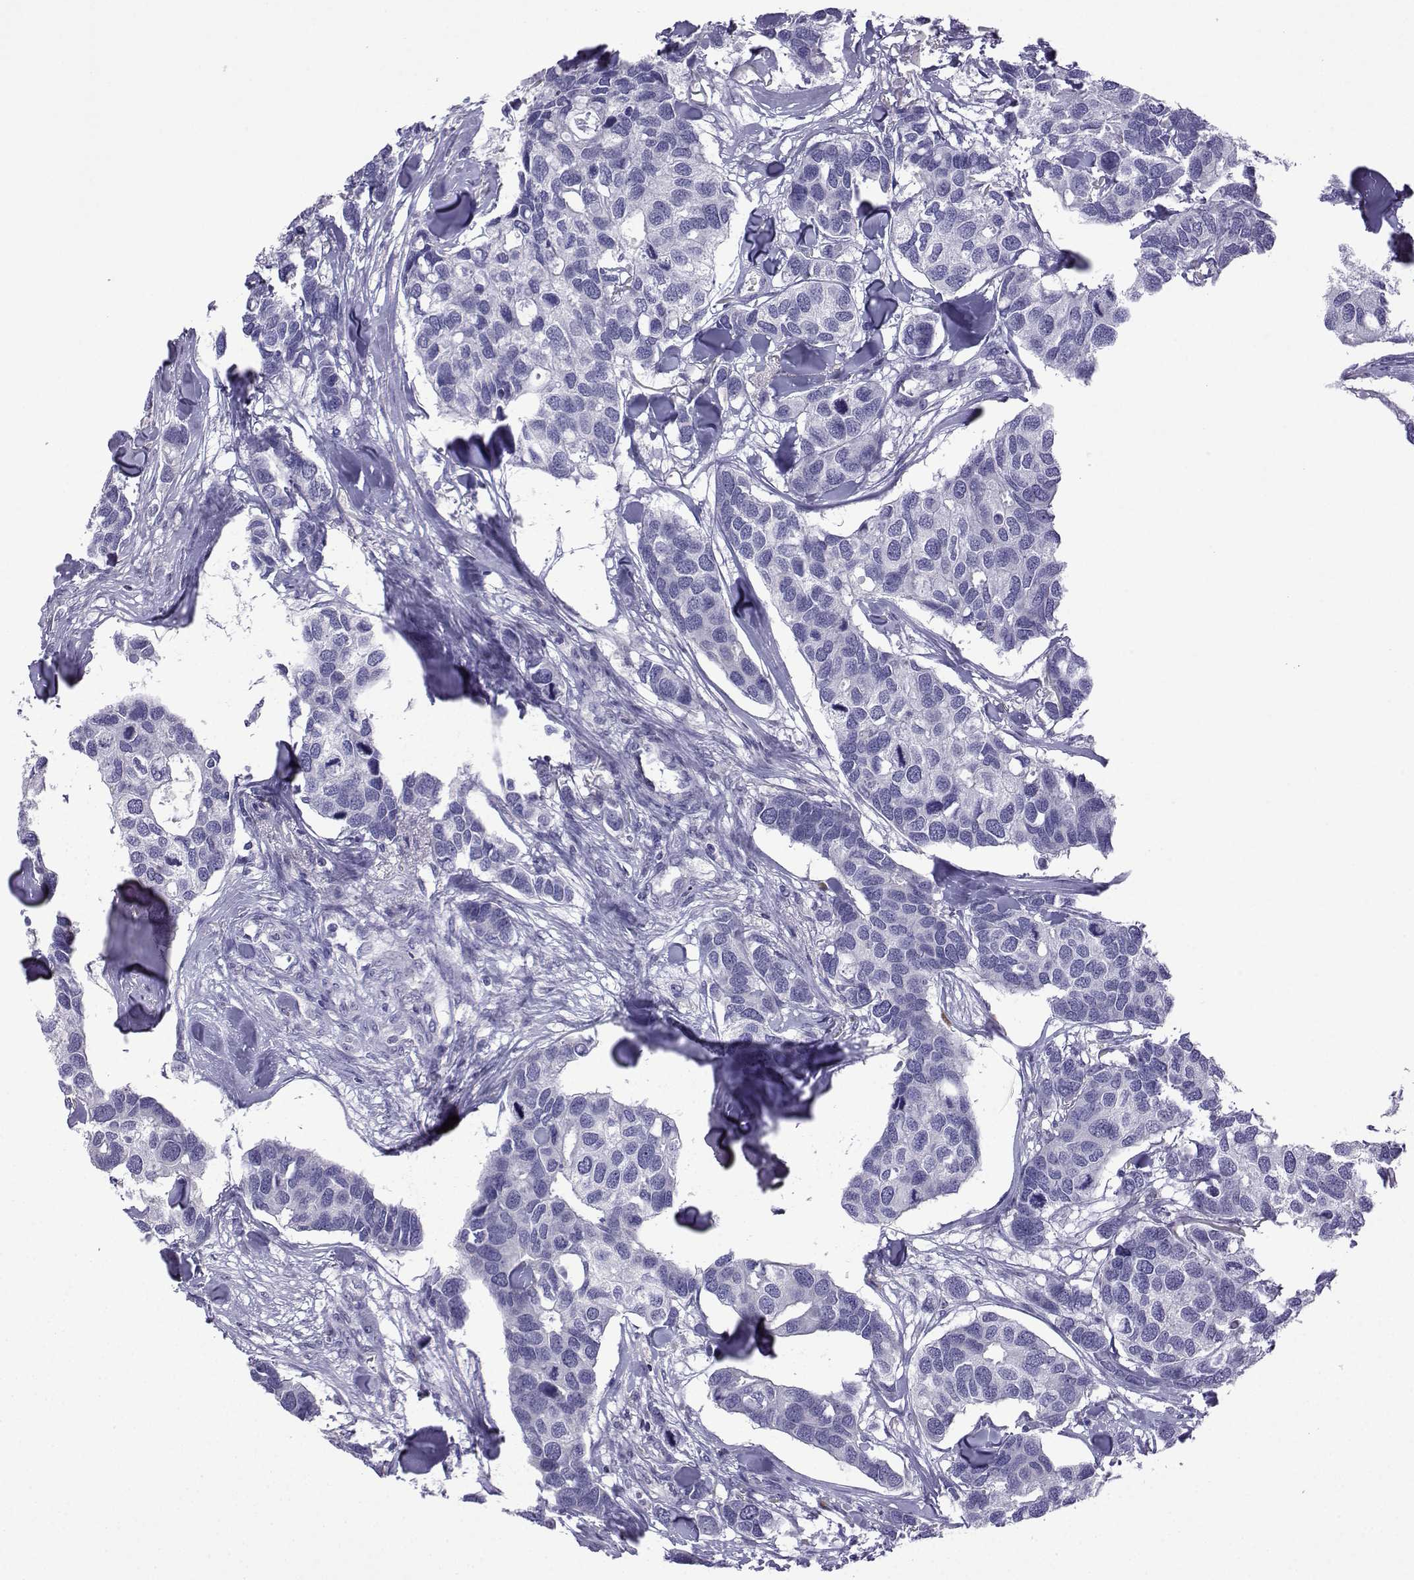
{"staining": {"intensity": "negative", "quantity": "none", "location": "none"}, "tissue": "breast cancer", "cell_type": "Tumor cells", "image_type": "cancer", "snomed": [{"axis": "morphology", "description": "Duct carcinoma"}, {"axis": "topography", "description": "Breast"}], "caption": "Breast intraductal carcinoma was stained to show a protein in brown. There is no significant staining in tumor cells.", "gene": "CFAP70", "patient": {"sex": "female", "age": 83}}